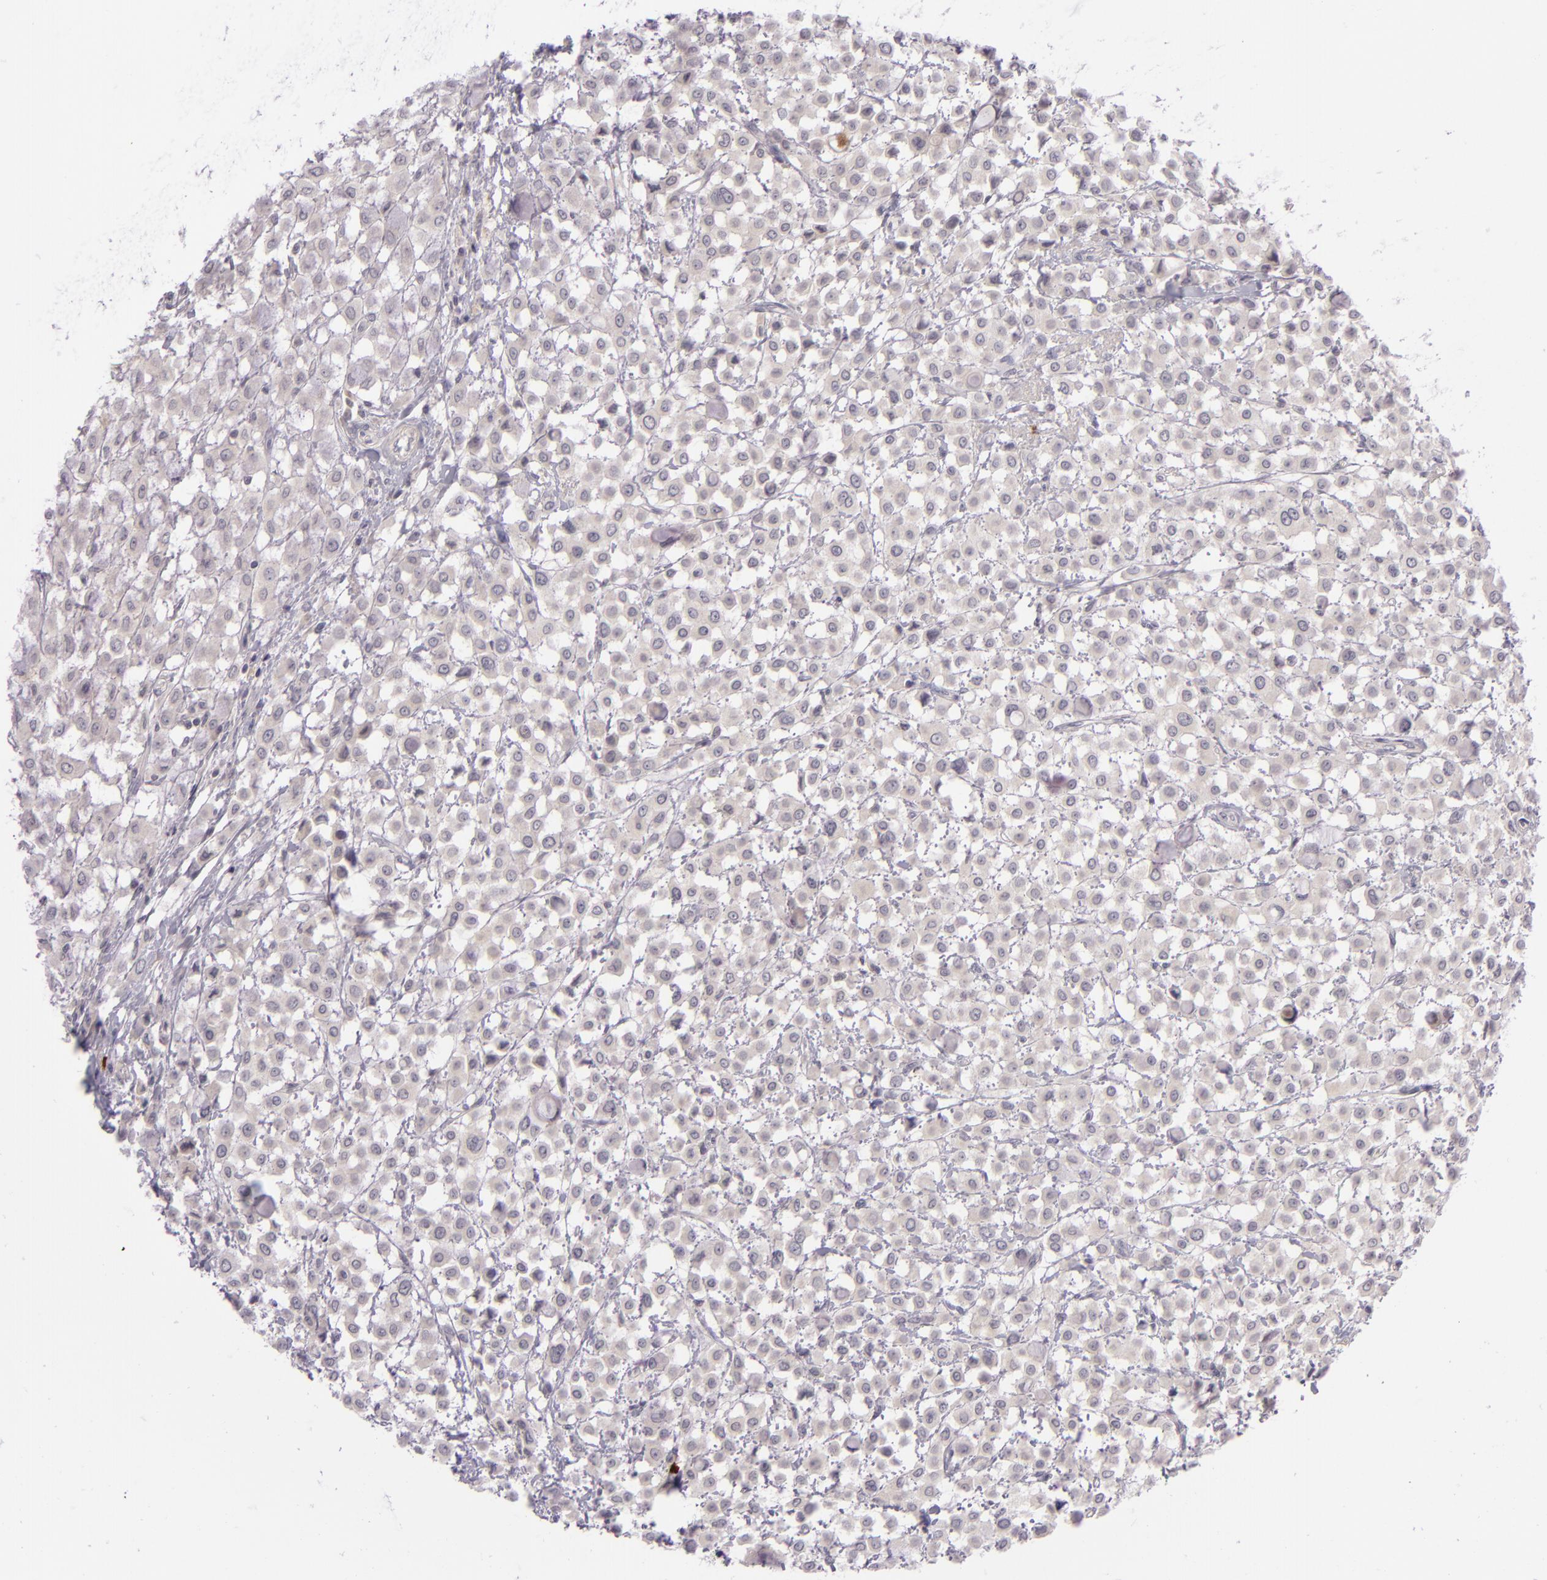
{"staining": {"intensity": "negative", "quantity": "none", "location": "none"}, "tissue": "breast cancer", "cell_type": "Tumor cells", "image_type": "cancer", "snomed": [{"axis": "morphology", "description": "Lobular carcinoma"}, {"axis": "topography", "description": "Breast"}], "caption": "Immunohistochemistry of breast cancer (lobular carcinoma) reveals no positivity in tumor cells.", "gene": "DAG1", "patient": {"sex": "female", "age": 85}}